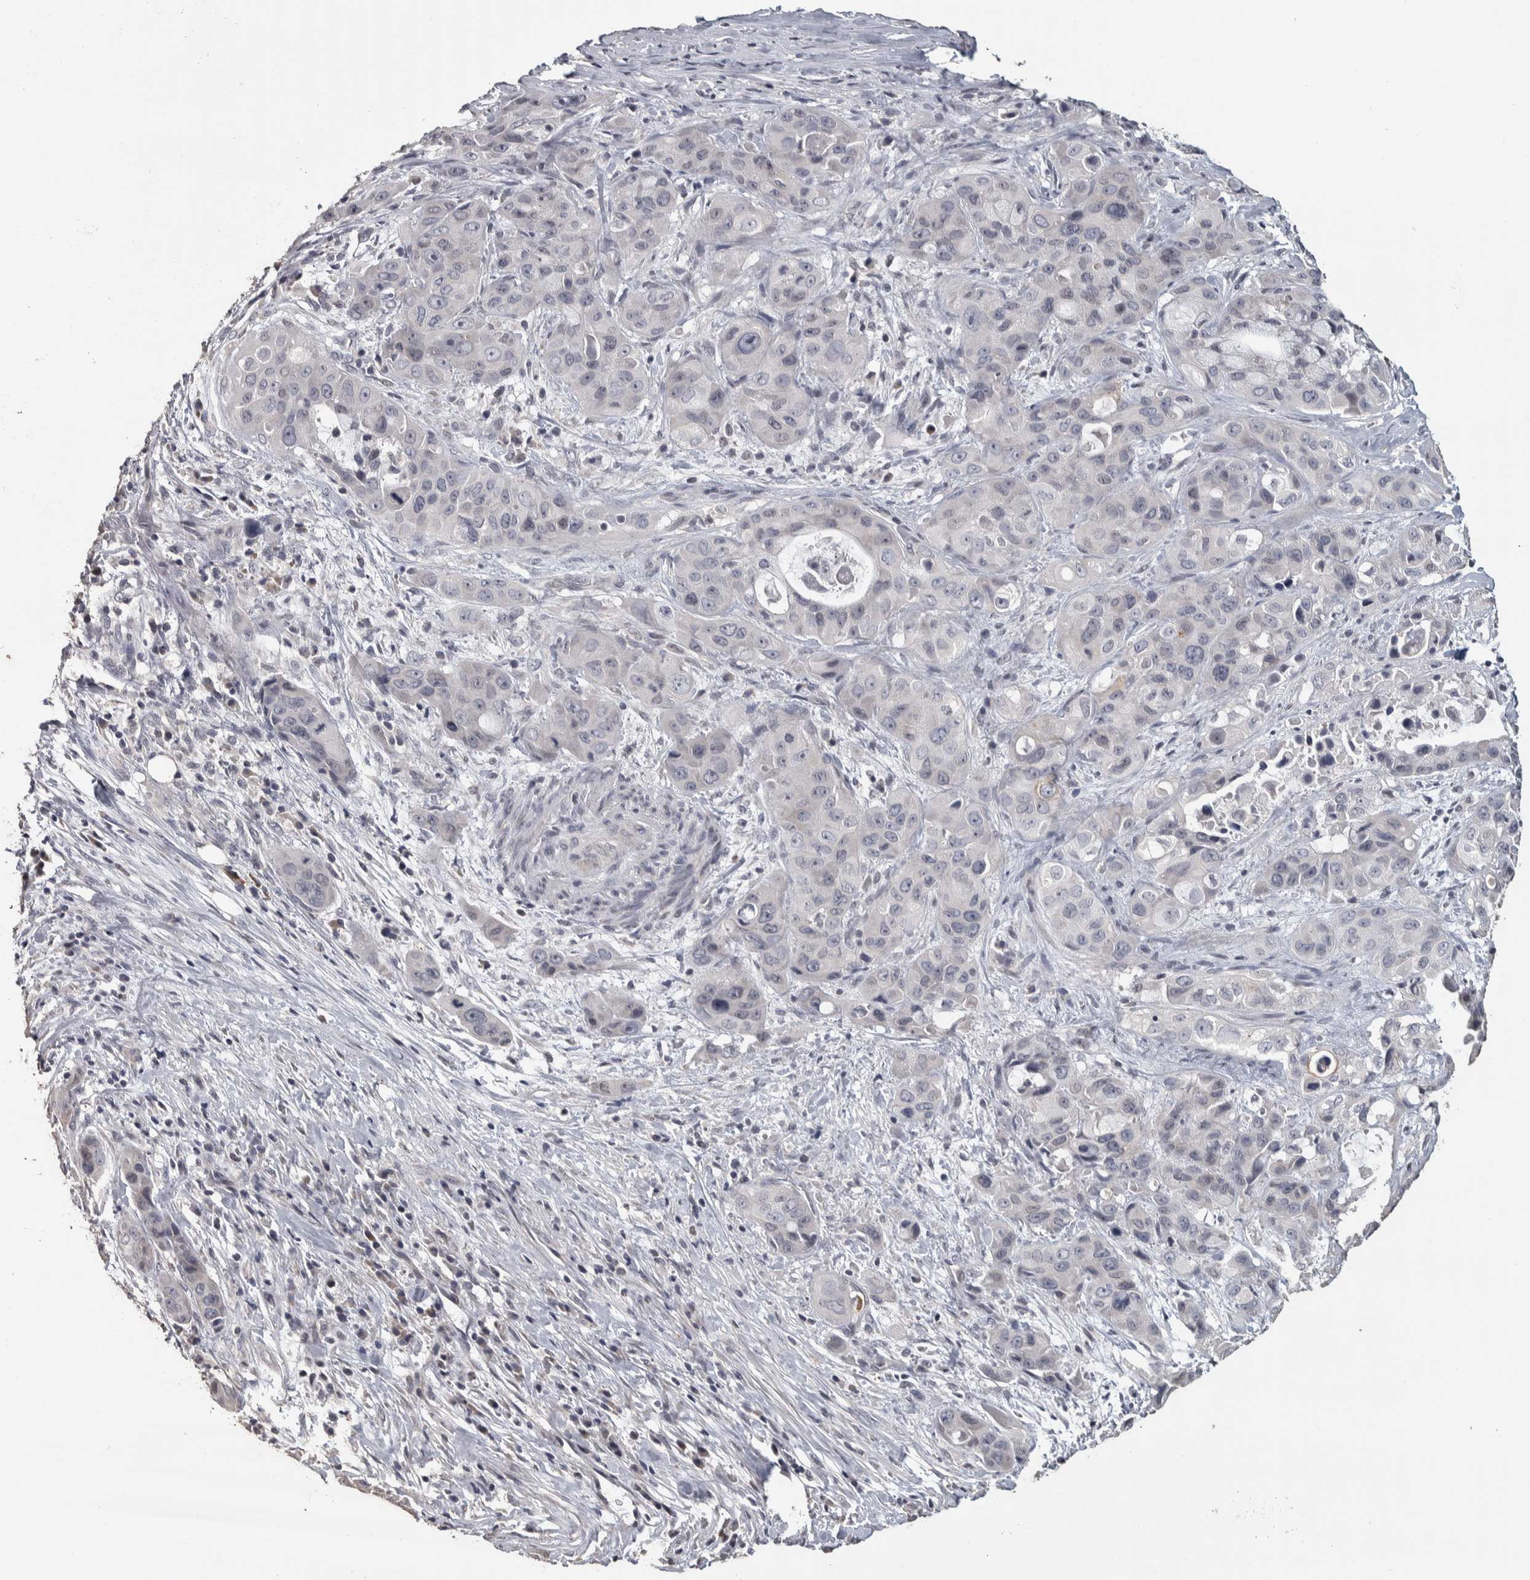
{"staining": {"intensity": "negative", "quantity": "none", "location": "none"}, "tissue": "pancreatic cancer", "cell_type": "Tumor cells", "image_type": "cancer", "snomed": [{"axis": "morphology", "description": "Adenocarcinoma, NOS"}, {"axis": "topography", "description": "Pancreas"}], "caption": "The image shows no staining of tumor cells in adenocarcinoma (pancreatic).", "gene": "NECAB1", "patient": {"sex": "male", "age": 53}}